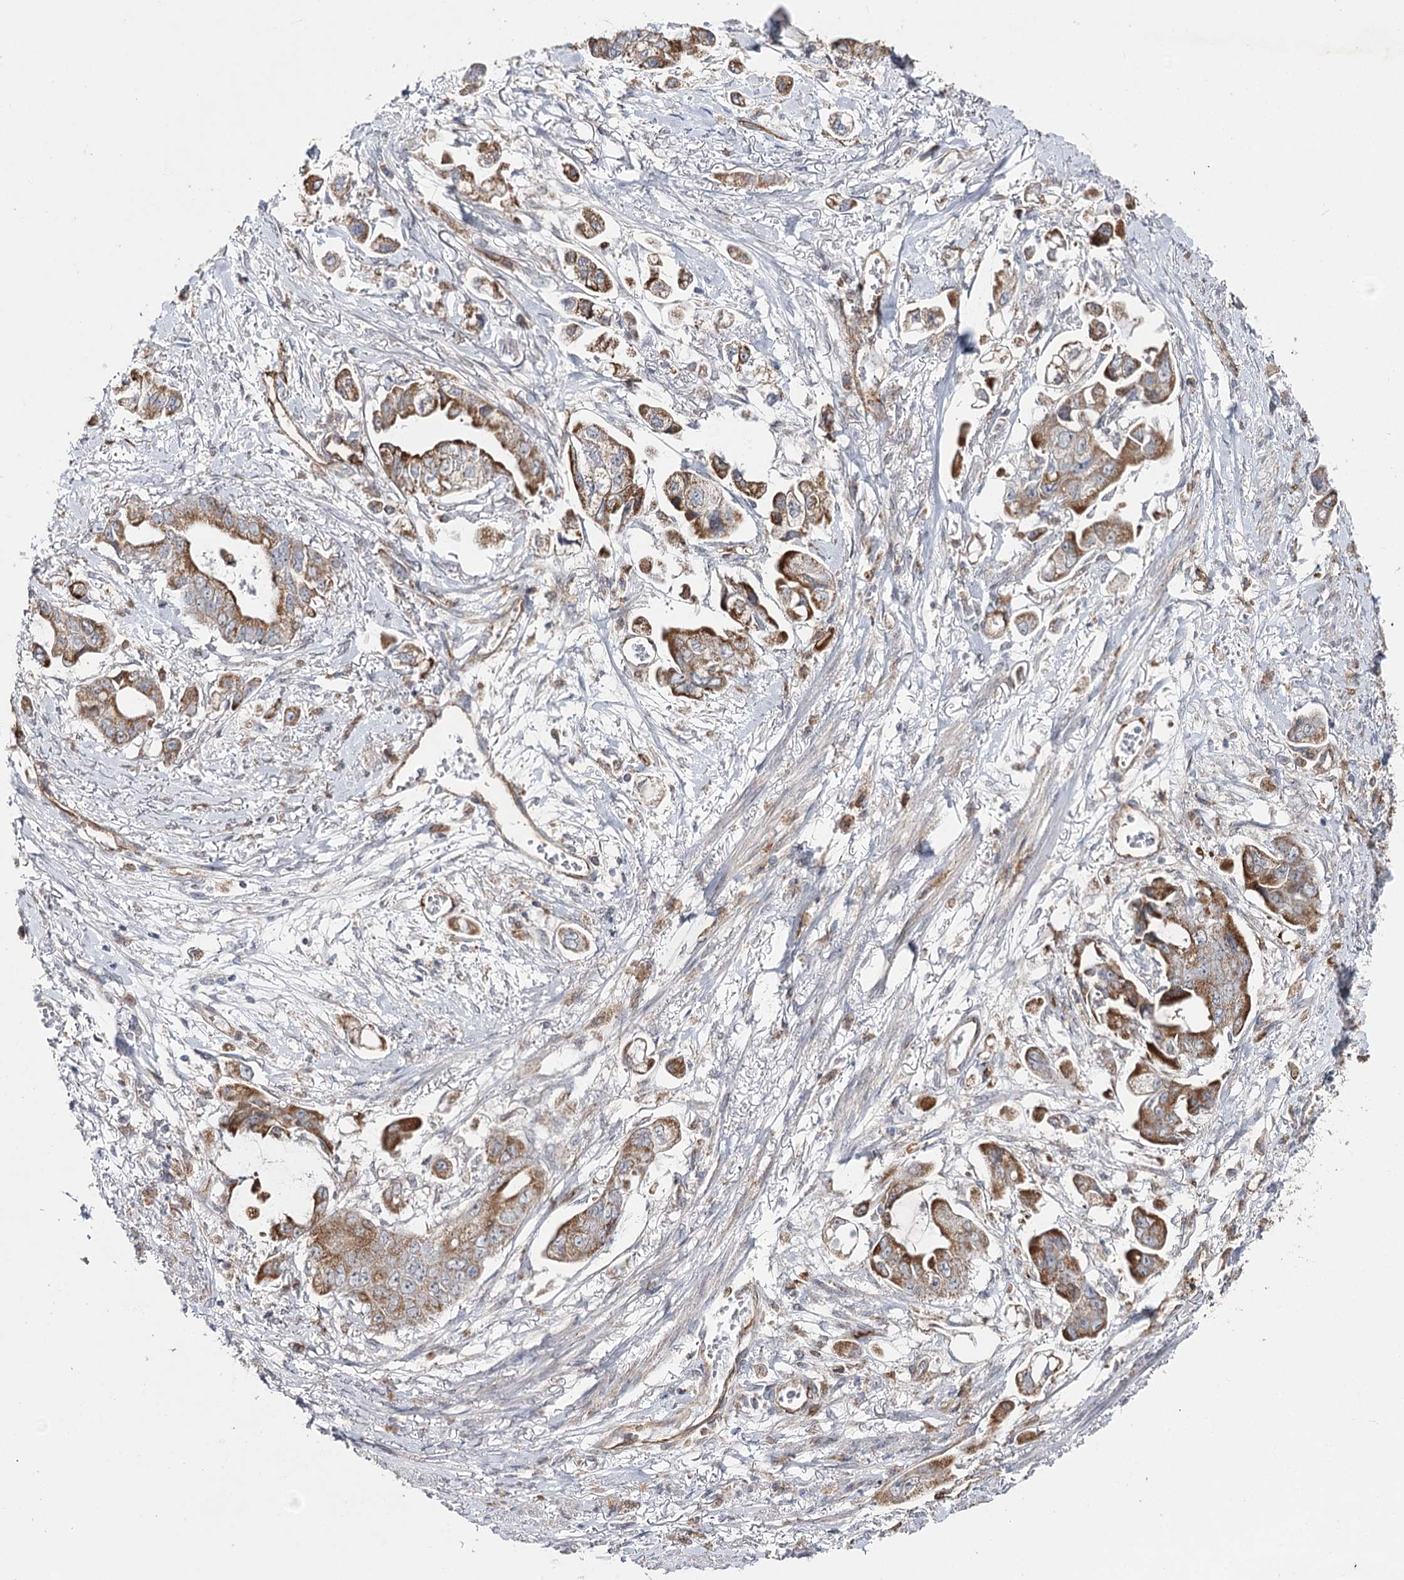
{"staining": {"intensity": "moderate", "quantity": ">75%", "location": "cytoplasmic/membranous"}, "tissue": "stomach cancer", "cell_type": "Tumor cells", "image_type": "cancer", "snomed": [{"axis": "morphology", "description": "Adenocarcinoma, NOS"}, {"axis": "topography", "description": "Stomach"}], "caption": "An IHC histopathology image of tumor tissue is shown. Protein staining in brown shows moderate cytoplasmic/membranous positivity in stomach cancer within tumor cells.", "gene": "CBR4", "patient": {"sex": "male", "age": 62}}